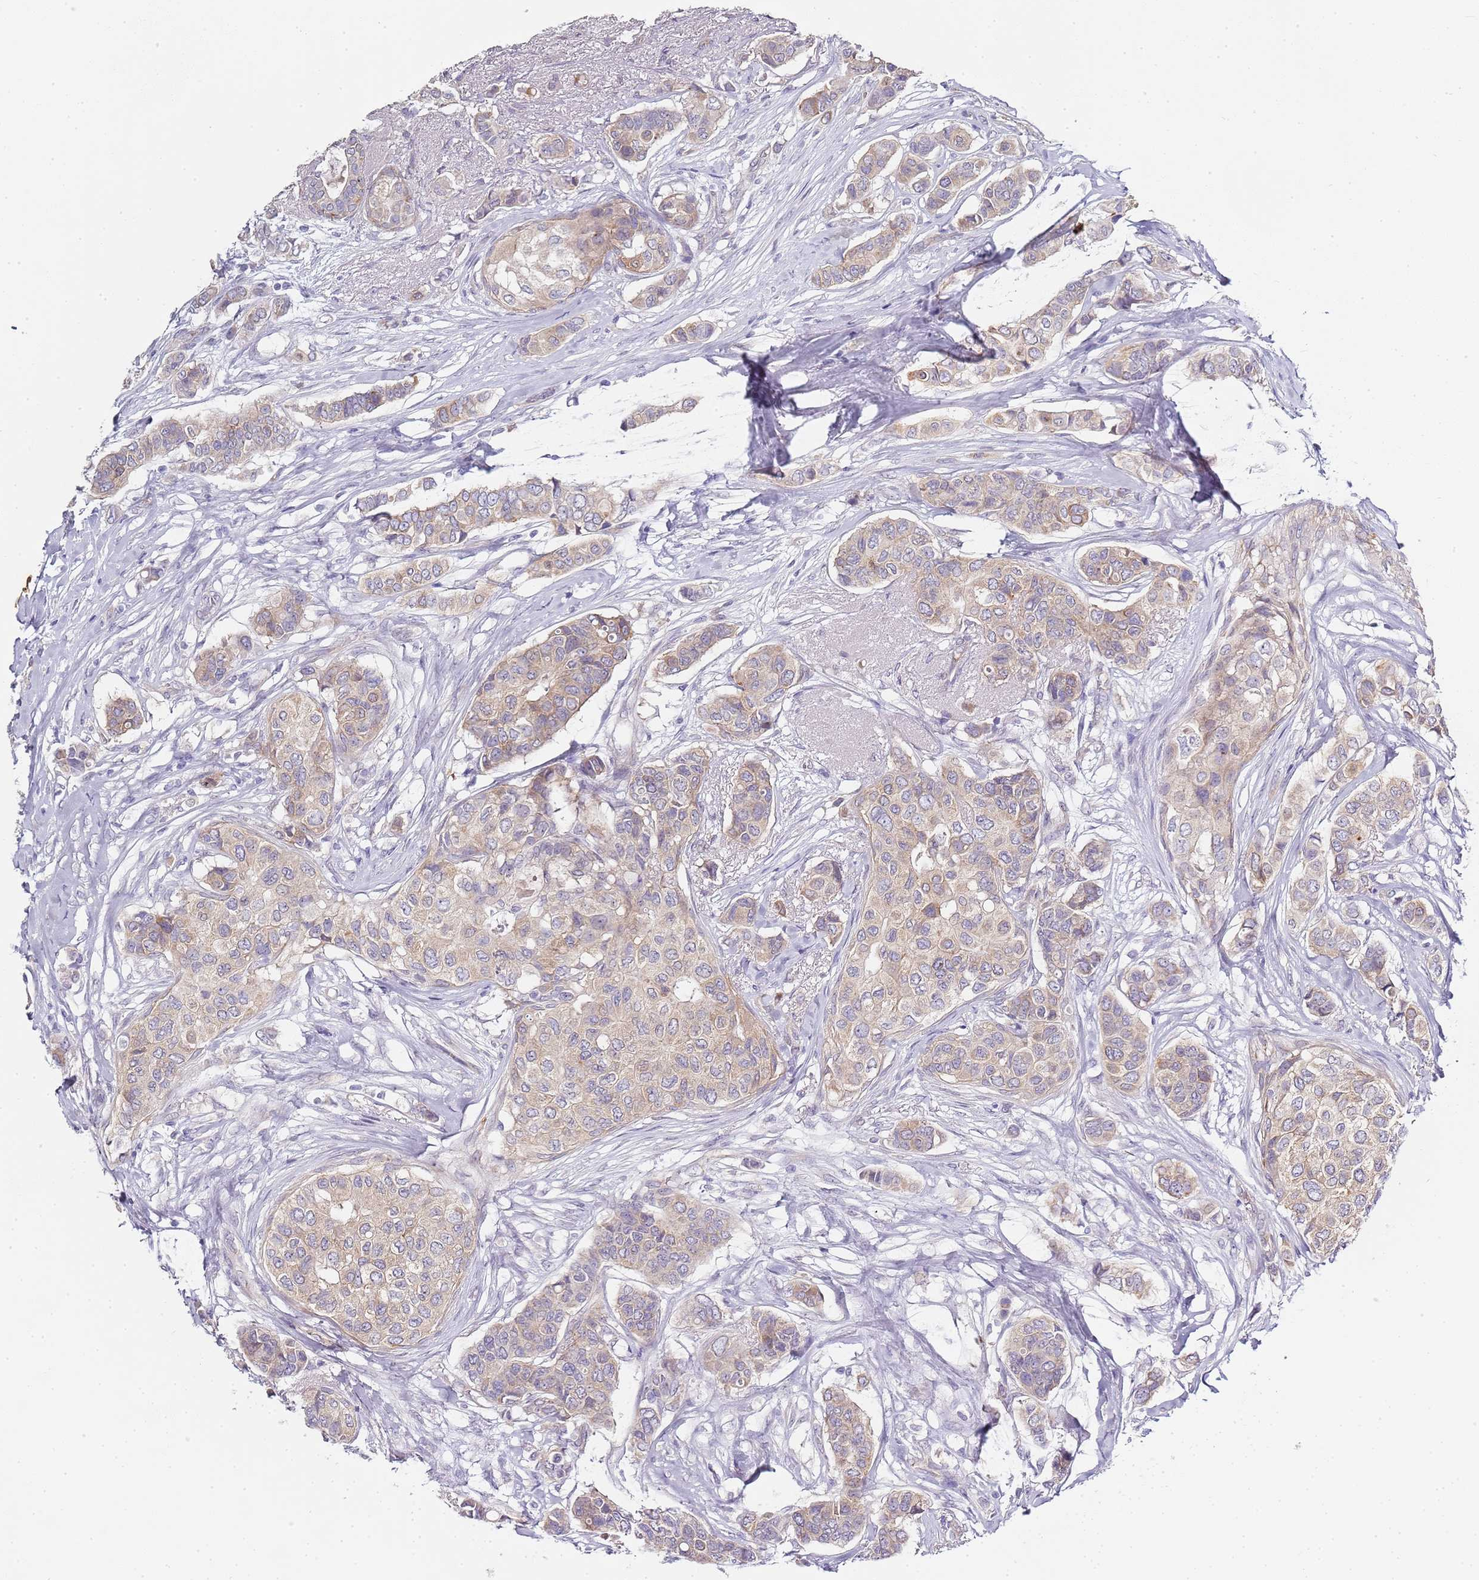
{"staining": {"intensity": "weak", "quantity": "25%-75%", "location": "cytoplasmic/membranous"}, "tissue": "breast cancer", "cell_type": "Tumor cells", "image_type": "cancer", "snomed": [{"axis": "morphology", "description": "Lobular carcinoma"}, {"axis": "topography", "description": "Breast"}], "caption": "An image showing weak cytoplasmic/membranous staining in about 25%-75% of tumor cells in breast lobular carcinoma, as visualized by brown immunohistochemical staining.", "gene": "TBC1D9", "patient": {"sex": "female", "age": 51}}